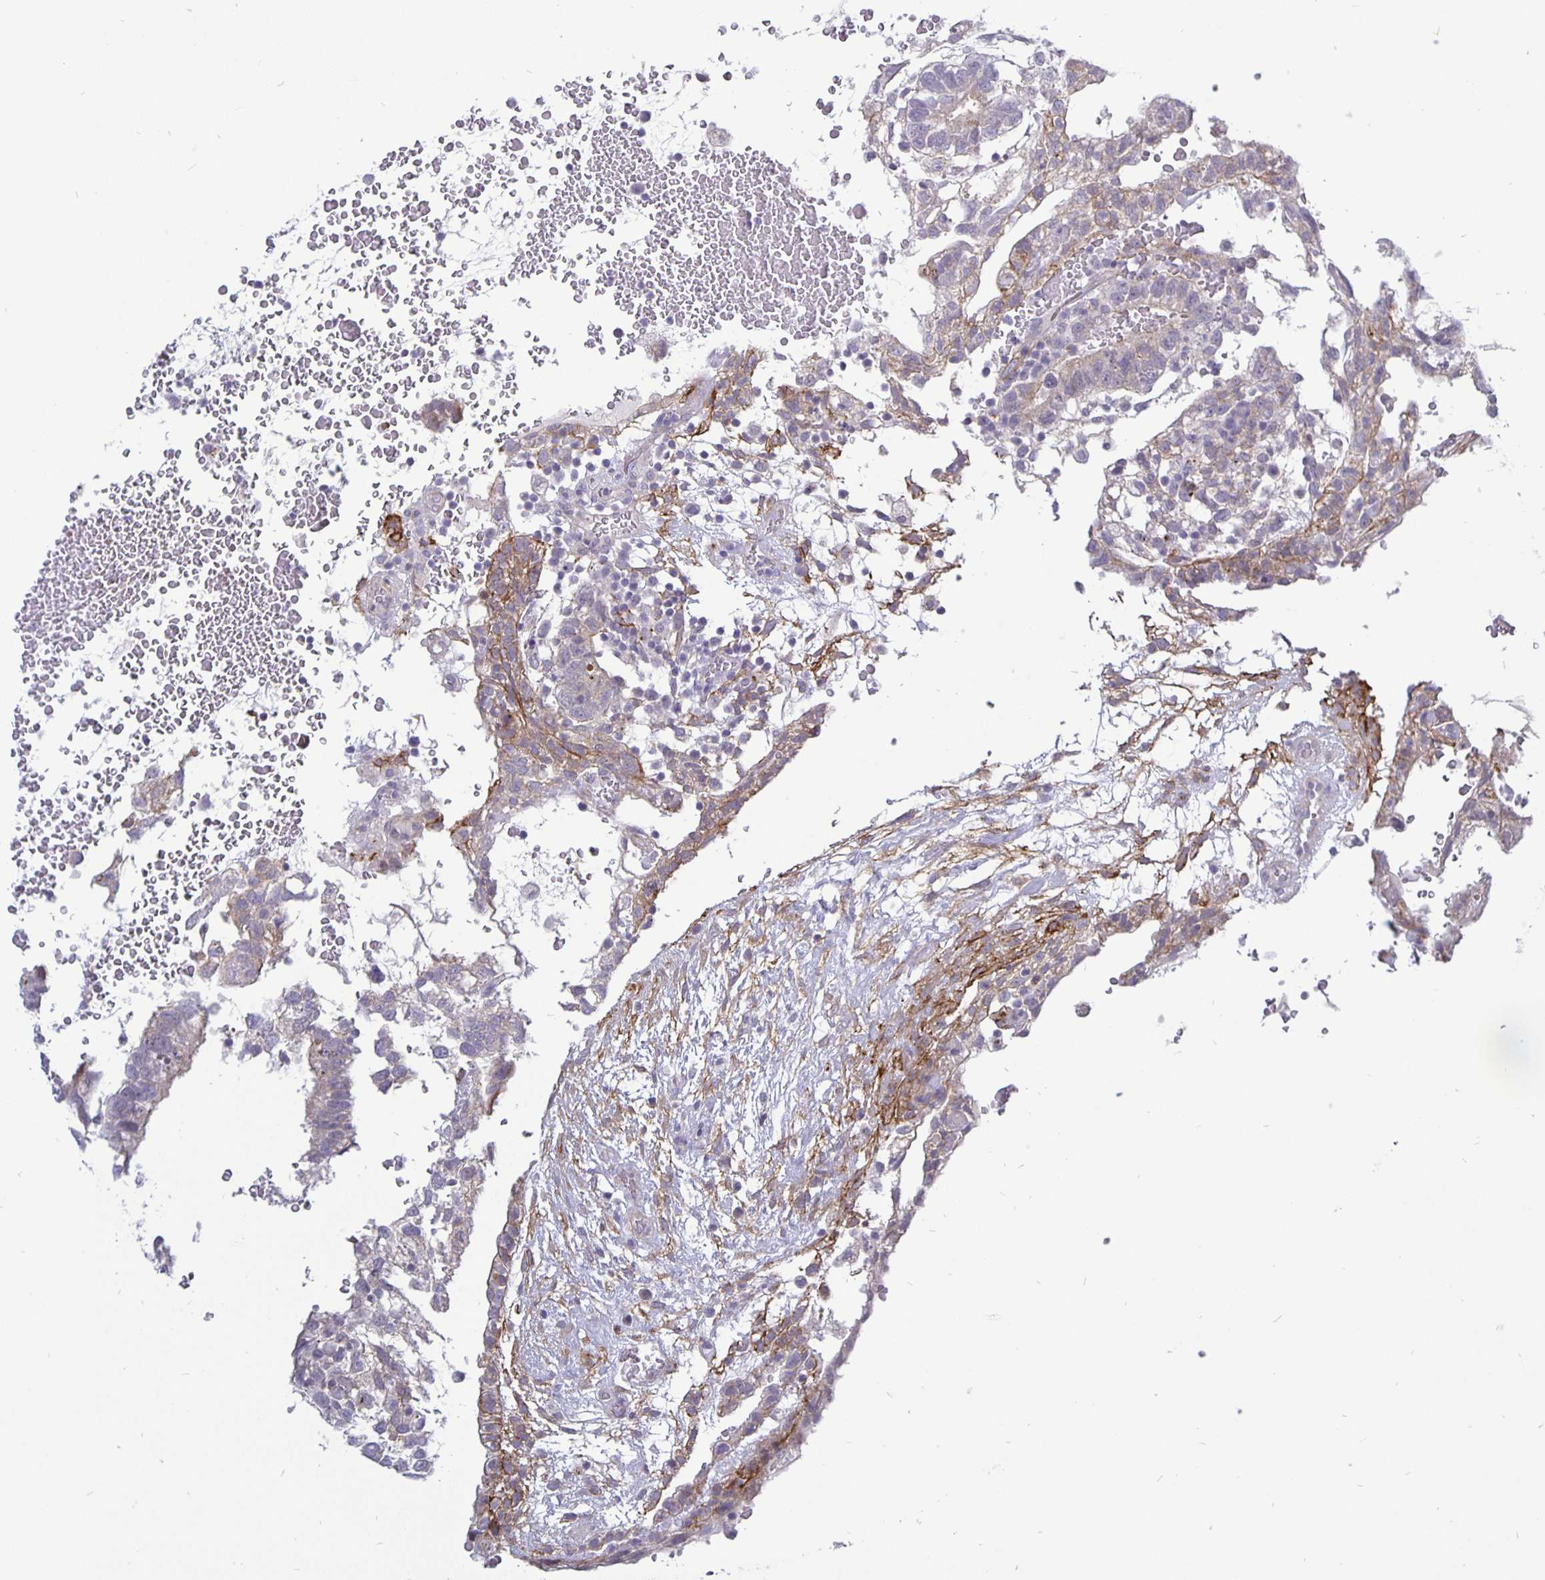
{"staining": {"intensity": "weak", "quantity": "<25%", "location": "cytoplasmic/membranous"}, "tissue": "testis cancer", "cell_type": "Tumor cells", "image_type": "cancer", "snomed": [{"axis": "morphology", "description": "Carcinoma, Embryonal, NOS"}, {"axis": "topography", "description": "Testis"}], "caption": "Tumor cells show no significant expression in testis cancer. Nuclei are stained in blue.", "gene": "ERBB2", "patient": {"sex": "male", "age": 32}}